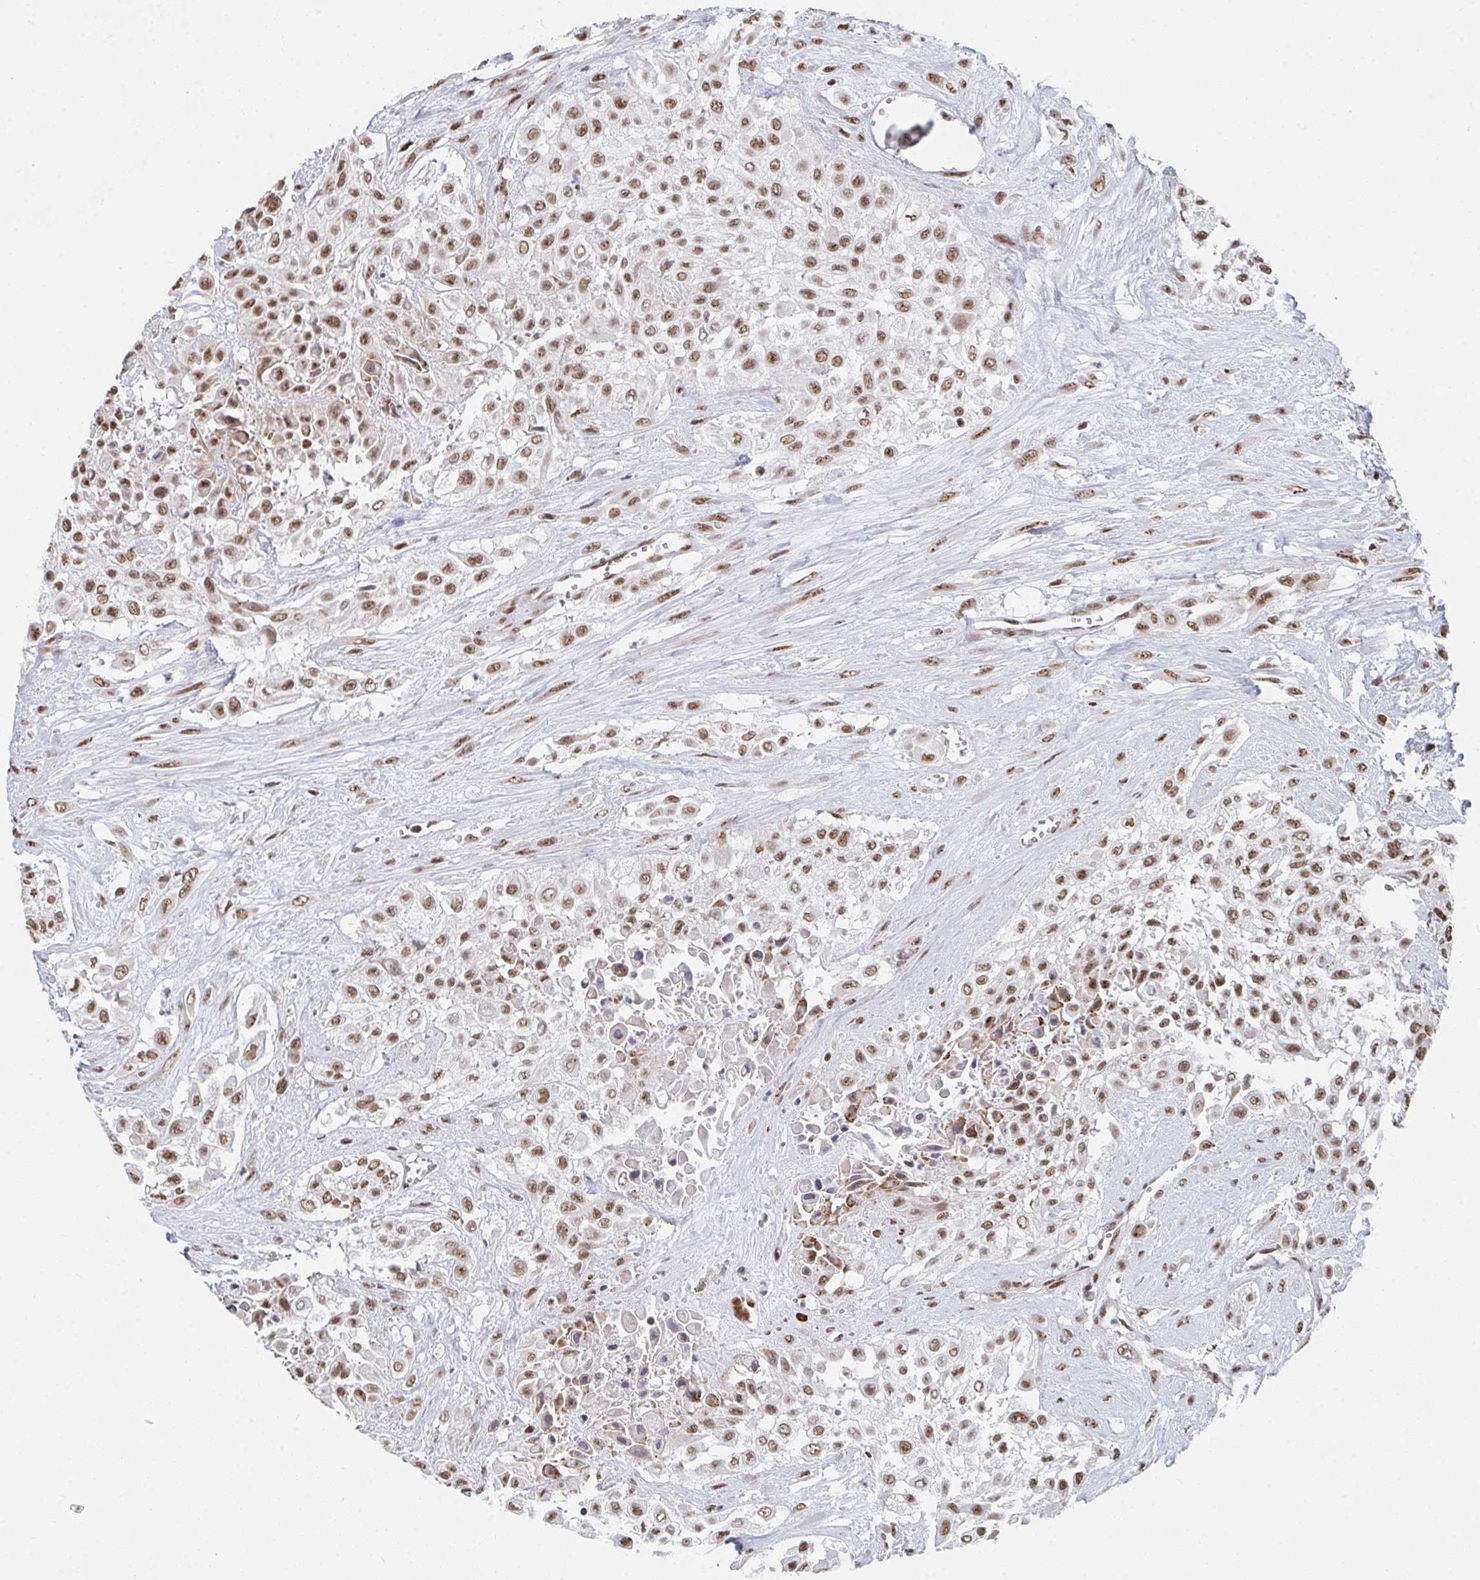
{"staining": {"intensity": "moderate", "quantity": ">75%", "location": "nuclear"}, "tissue": "urothelial cancer", "cell_type": "Tumor cells", "image_type": "cancer", "snomed": [{"axis": "morphology", "description": "Urothelial carcinoma, High grade"}, {"axis": "topography", "description": "Urinary bladder"}], "caption": "The immunohistochemical stain highlights moderate nuclear expression in tumor cells of urothelial cancer tissue.", "gene": "MBNL1", "patient": {"sex": "male", "age": 57}}